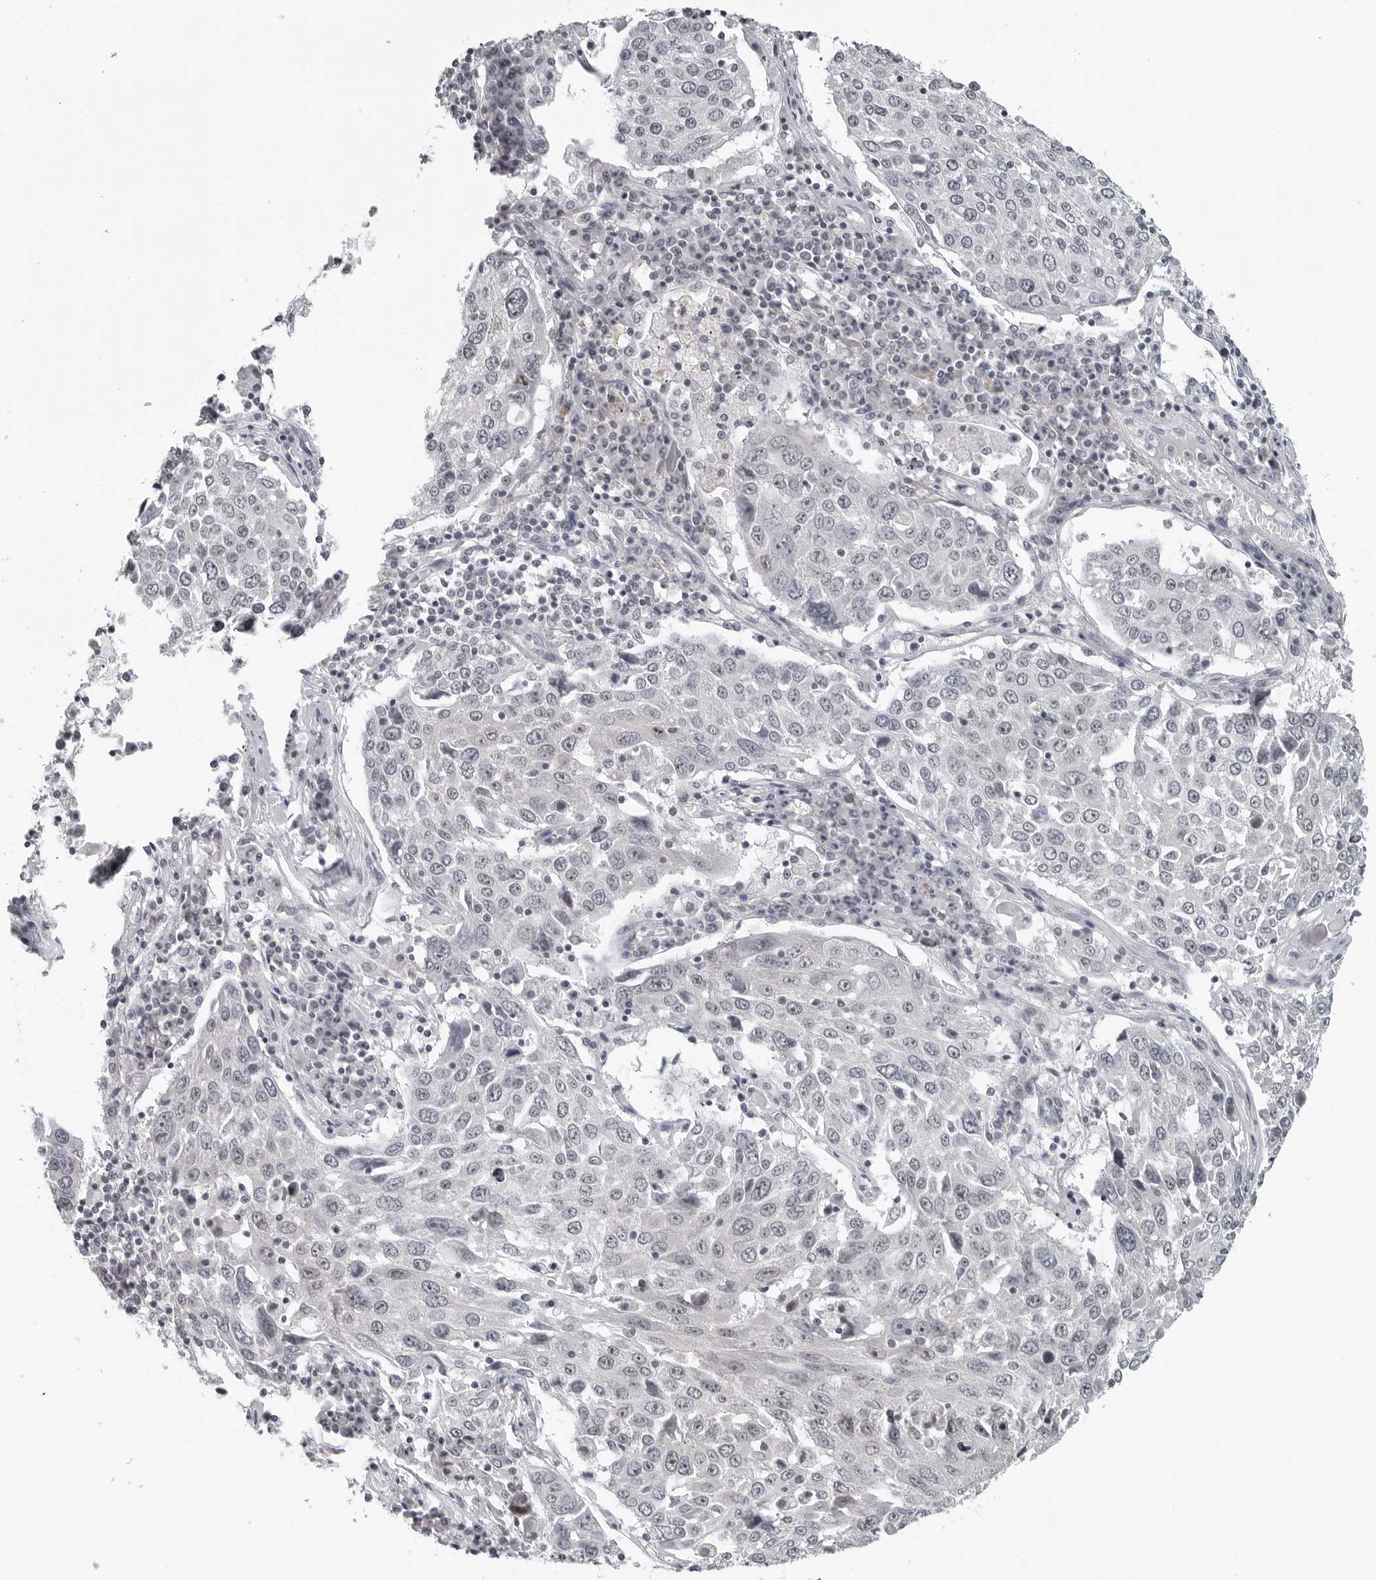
{"staining": {"intensity": "negative", "quantity": "none", "location": "none"}, "tissue": "lung cancer", "cell_type": "Tumor cells", "image_type": "cancer", "snomed": [{"axis": "morphology", "description": "Squamous cell carcinoma, NOS"}, {"axis": "topography", "description": "Lung"}], "caption": "DAB immunohistochemical staining of lung cancer (squamous cell carcinoma) demonstrates no significant positivity in tumor cells.", "gene": "DDX54", "patient": {"sex": "male", "age": 65}}